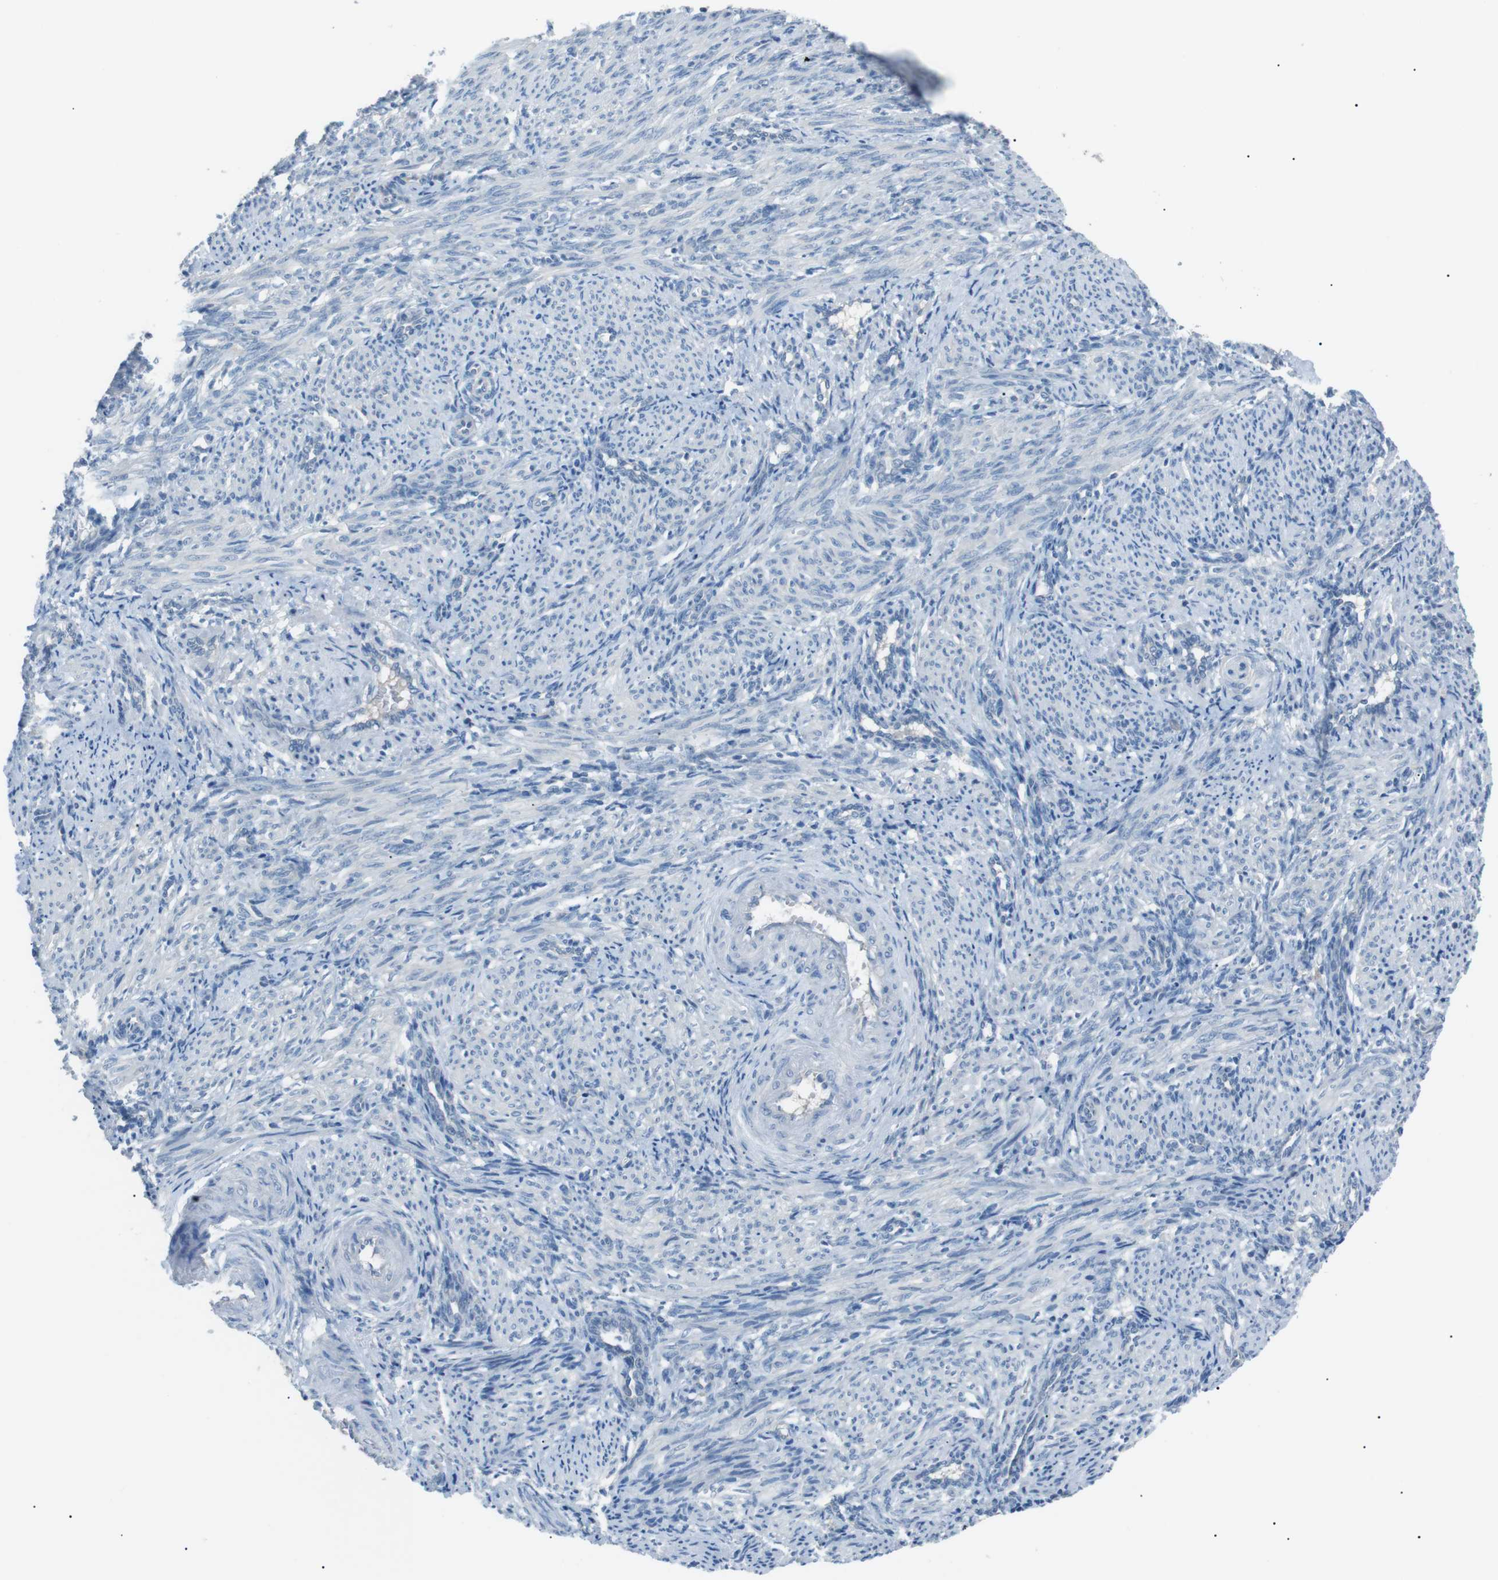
{"staining": {"intensity": "negative", "quantity": "none", "location": "none"}, "tissue": "smooth muscle", "cell_type": "Smooth muscle cells", "image_type": "normal", "snomed": [{"axis": "morphology", "description": "Normal tissue, NOS"}, {"axis": "topography", "description": "Endometrium"}], "caption": "An immunohistochemistry histopathology image of benign smooth muscle is shown. There is no staining in smooth muscle cells of smooth muscle.", "gene": "CDH26", "patient": {"sex": "female", "age": 33}}